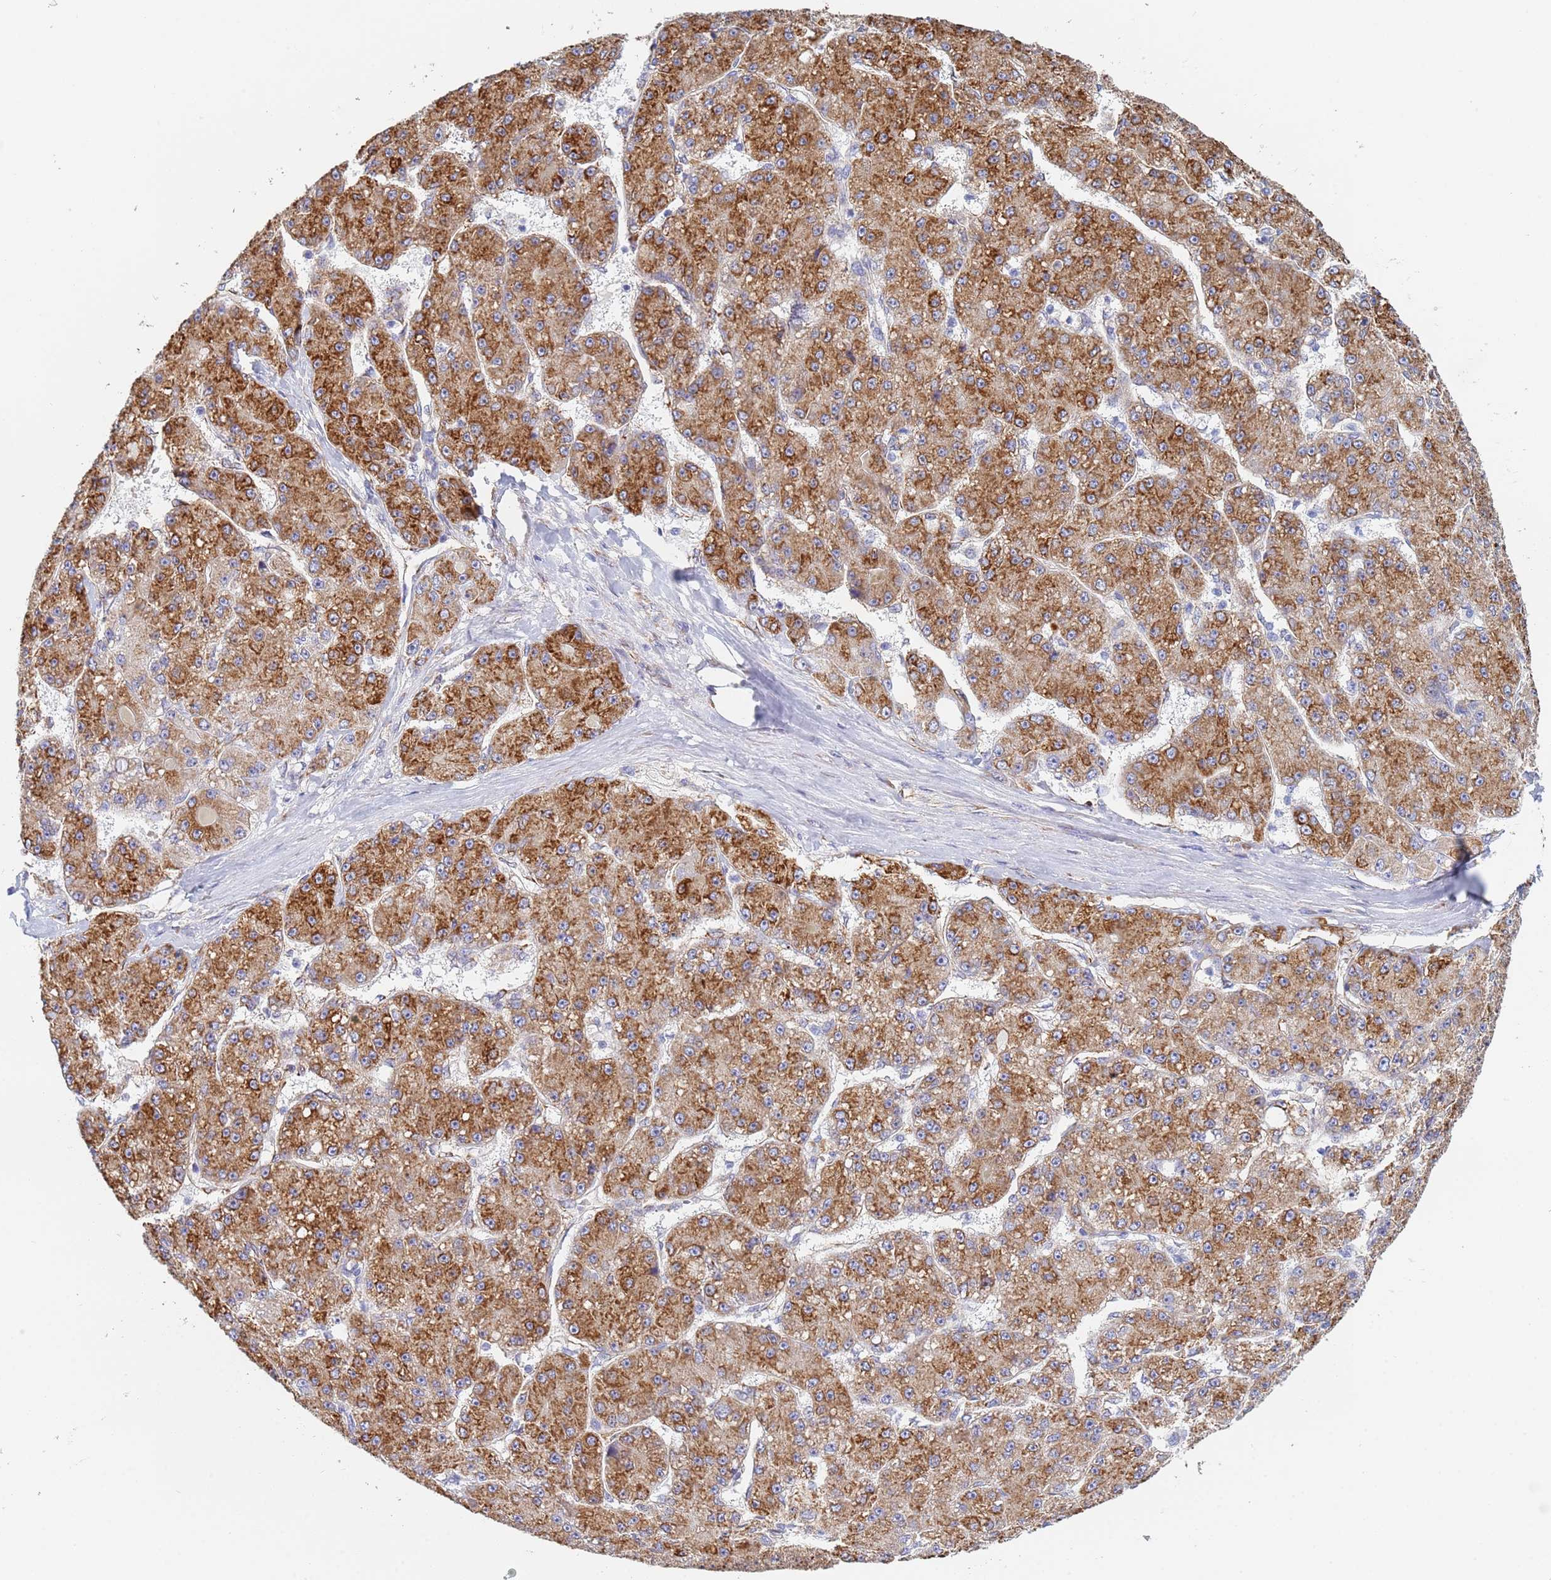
{"staining": {"intensity": "moderate", "quantity": ">75%", "location": "cytoplasmic/membranous"}, "tissue": "liver cancer", "cell_type": "Tumor cells", "image_type": "cancer", "snomed": [{"axis": "morphology", "description": "Carcinoma, Hepatocellular, NOS"}, {"axis": "topography", "description": "Liver"}], "caption": "Tumor cells reveal medium levels of moderate cytoplasmic/membranous expression in about >75% of cells in liver hepatocellular carcinoma. (Brightfield microscopy of DAB IHC at high magnification).", "gene": "GDAP2", "patient": {"sex": "male", "age": 67}}